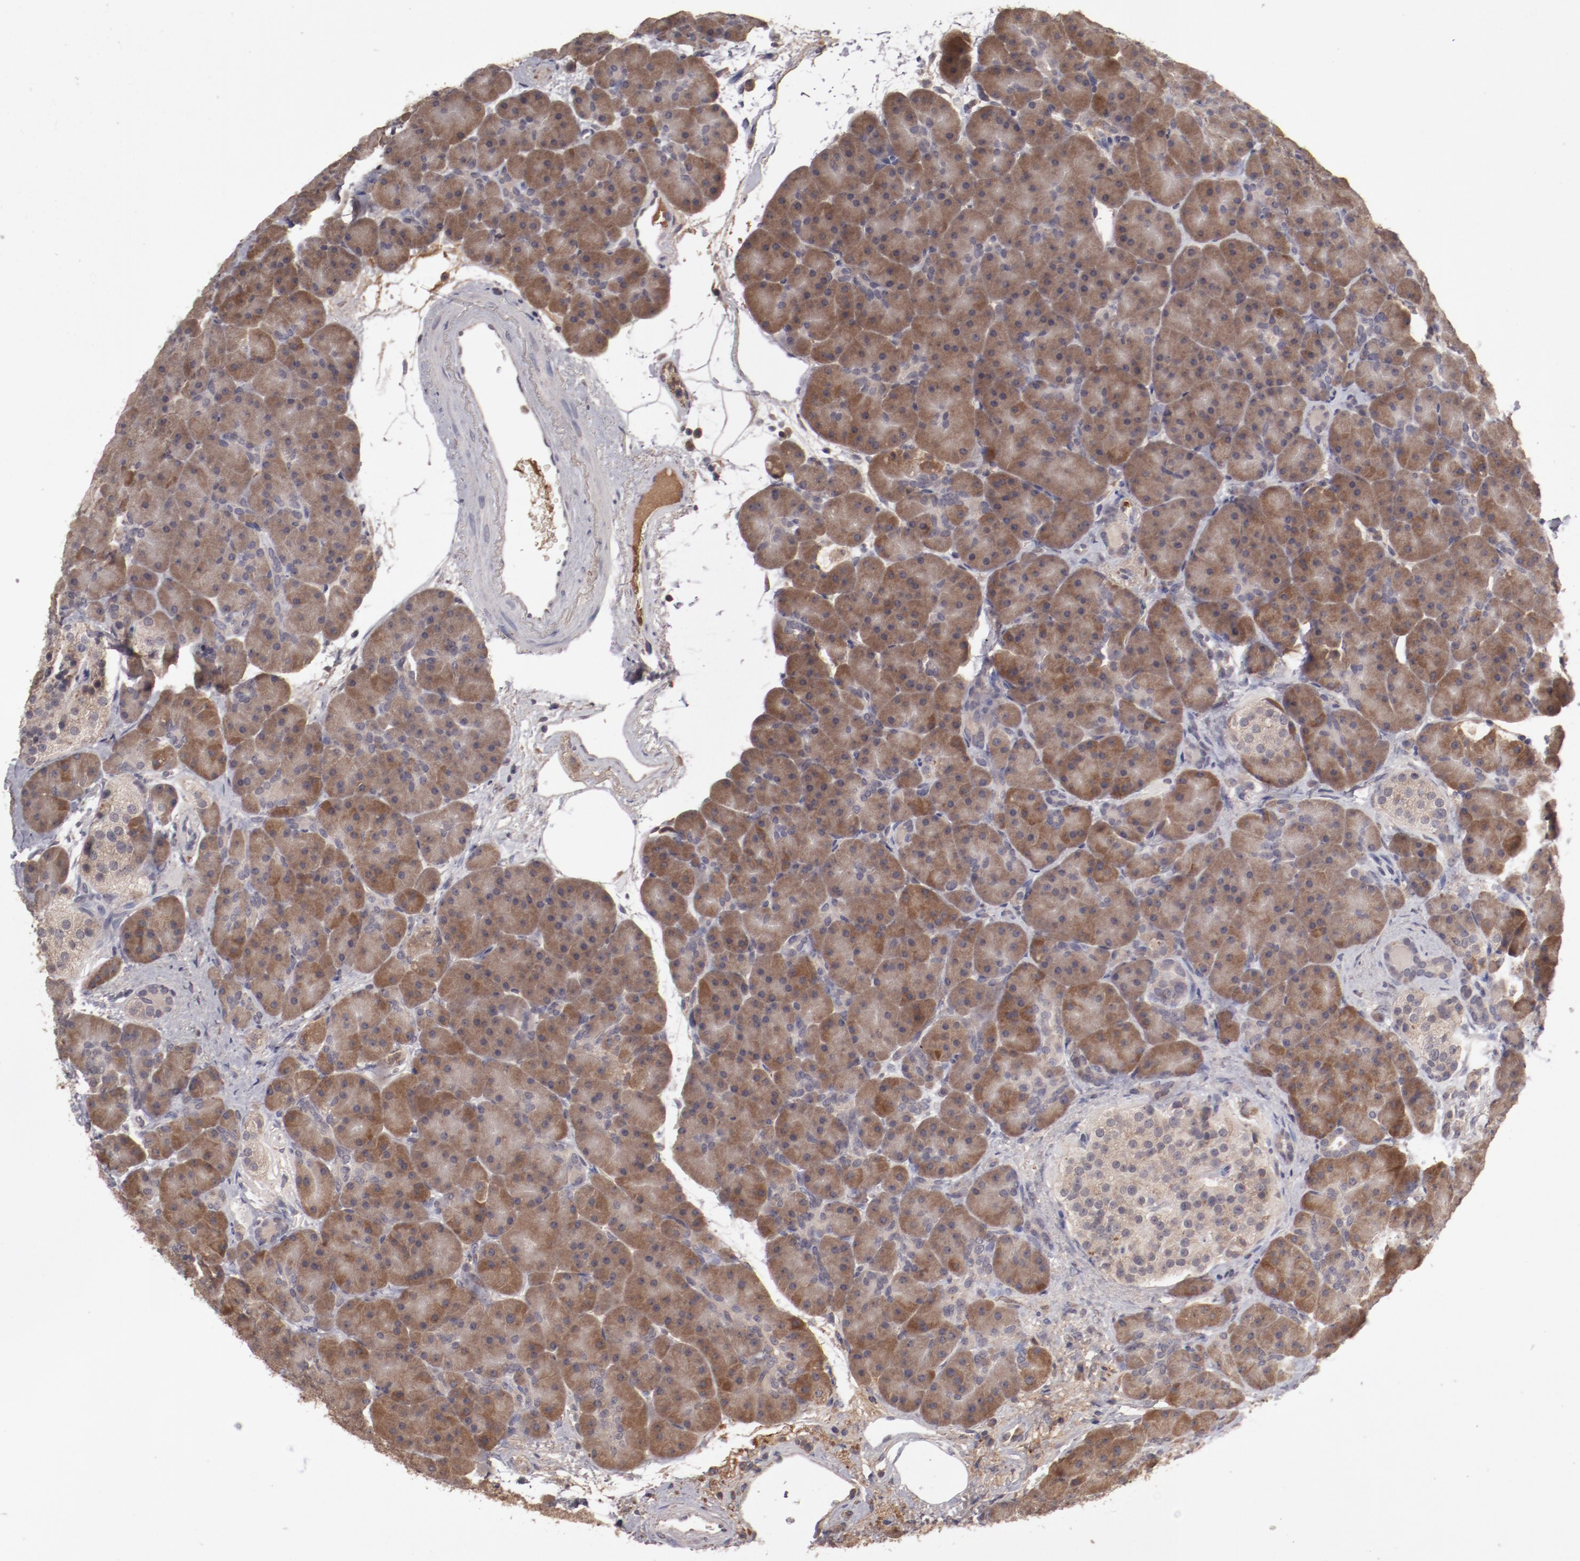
{"staining": {"intensity": "moderate", "quantity": ">75%", "location": "cytoplasmic/membranous"}, "tissue": "pancreas", "cell_type": "Exocrine glandular cells", "image_type": "normal", "snomed": [{"axis": "morphology", "description": "Normal tissue, NOS"}, {"axis": "topography", "description": "Pancreas"}], "caption": "Protein expression analysis of normal pancreas demonstrates moderate cytoplasmic/membranous staining in about >75% of exocrine glandular cells. Nuclei are stained in blue.", "gene": "CP", "patient": {"sex": "male", "age": 66}}